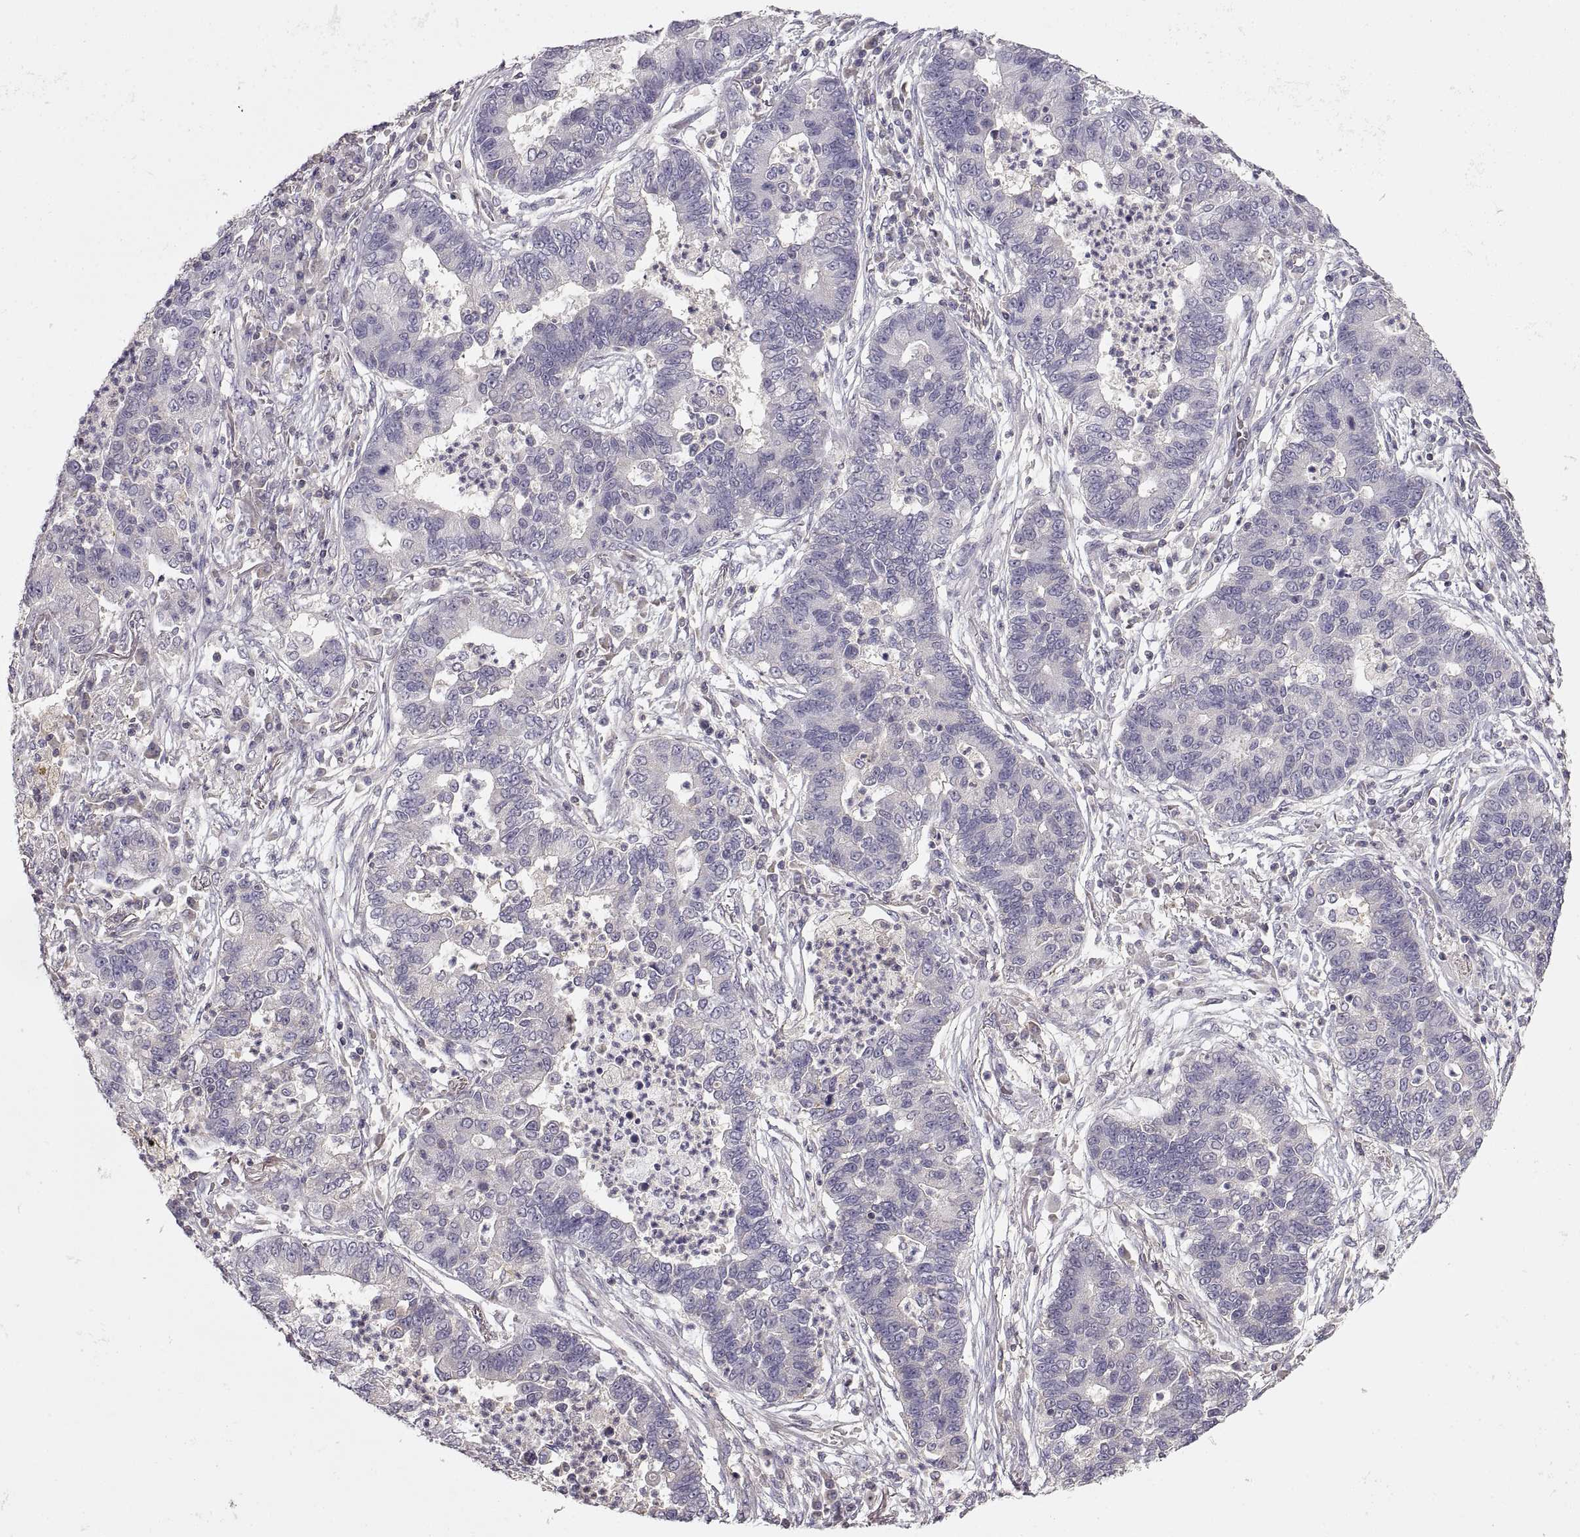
{"staining": {"intensity": "negative", "quantity": "none", "location": "none"}, "tissue": "lung cancer", "cell_type": "Tumor cells", "image_type": "cancer", "snomed": [{"axis": "morphology", "description": "Adenocarcinoma, NOS"}, {"axis": "topography", "description": "Lung"}], "caption": "DAB (3,3'-diaminobenzidine) immunohistochemical staining of adenocarcinoma (lung) reveals no significant positivity in tumor cells.", "gene": "ADAM11", "patient": {"sex": "female", "age": 57}}